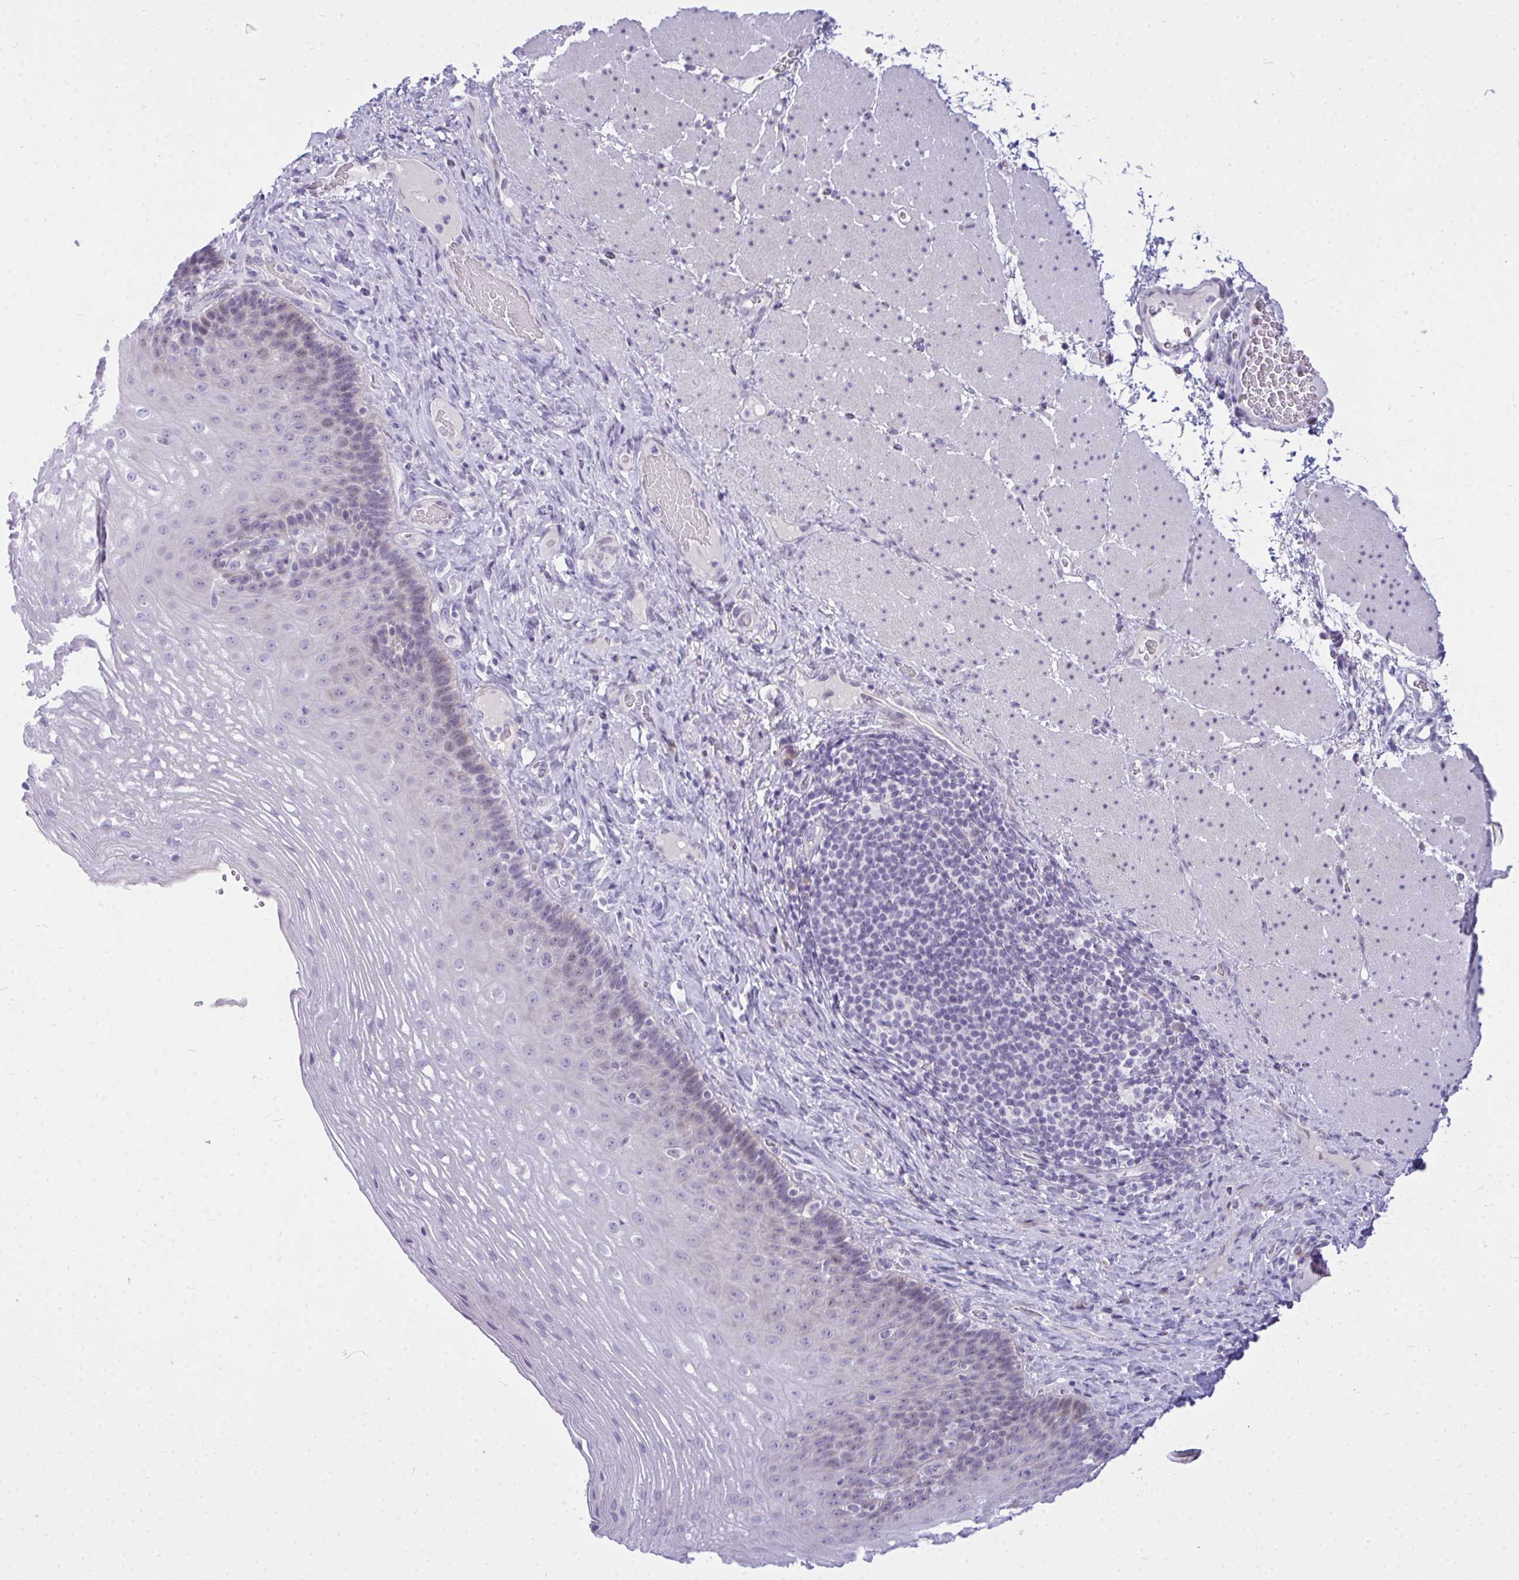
{"staining": {"intensity": "weak", "quantity": "<25%", "location": "nuclear"}, "tissue": "esophagus", "cell_type": "Squamous epithelial cells", "image_type": "normal", "snomed": [{"axis": "morphology", "description": "Normal tissue, NOS"}, {"axis": "topography", "description": "Esophagus"}], "caption": "High magnification brightfield microscopy of normal esophagus stained with DAB (3,3'-diaminobenzidine) (brown) and counterstained with hematoxylin (blue): squamous epithelial cells show no significant positivity.", "gene": "ZSCAN25", "patient": {"sex": "male", "age": 62}}